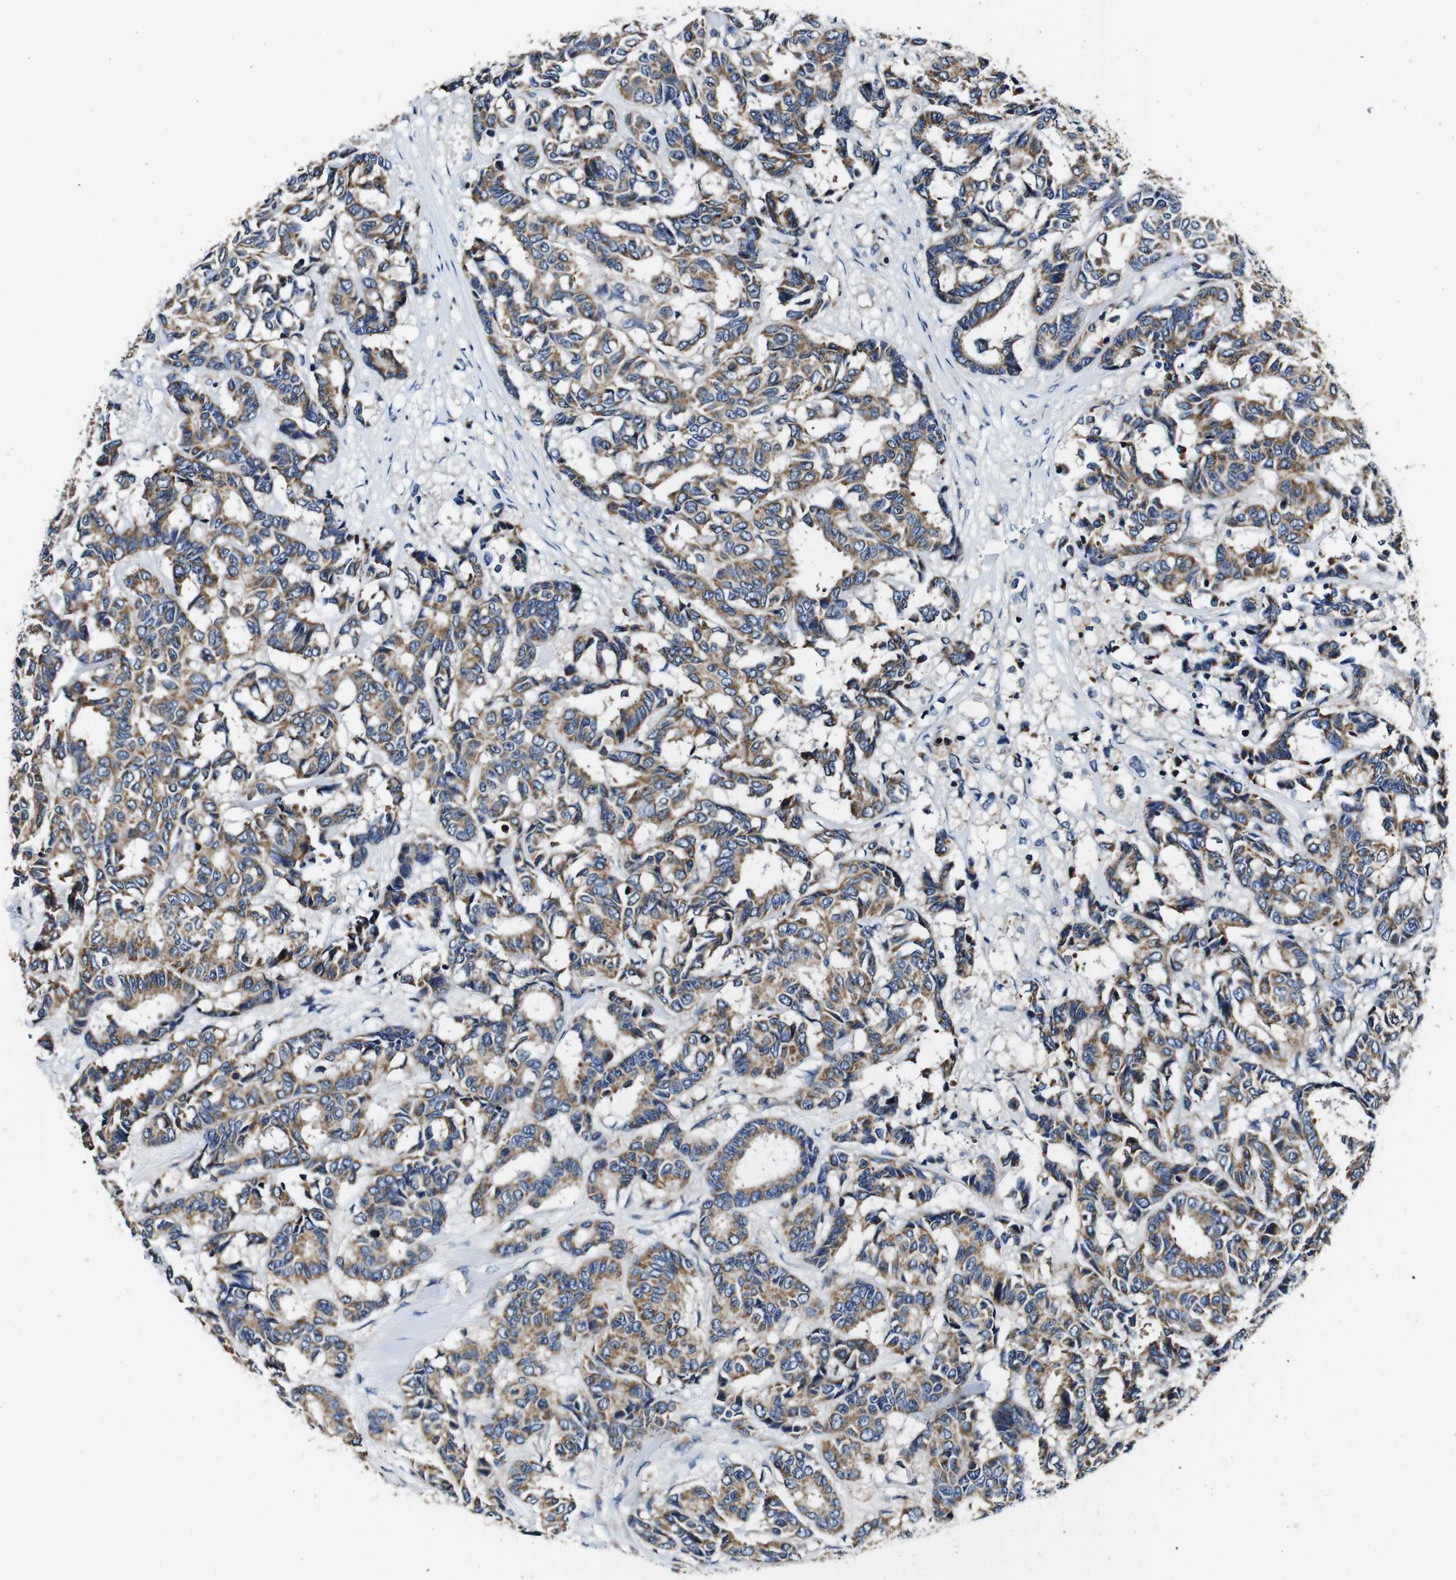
{"staining": {"intensity": "moderate", "quantity": ">75%", "location": "cytoplasmic/membranous"}, "tissue": "breast cancer", "cell_type": "Tumor cells", "image_type": "cancer", "snomed": [{"axis": "morphology", "description": "Duct carcinoma"}, {"axis": "topography", "description": "Breast"}], "caption": "A brown stain shows moderate cytoplasmic/membranous staining of a protein in human breast cancer (intraductal carcinoma) tumor cells.", "gene": "HK1", "patient": {"sex": "female", "age": 87}}